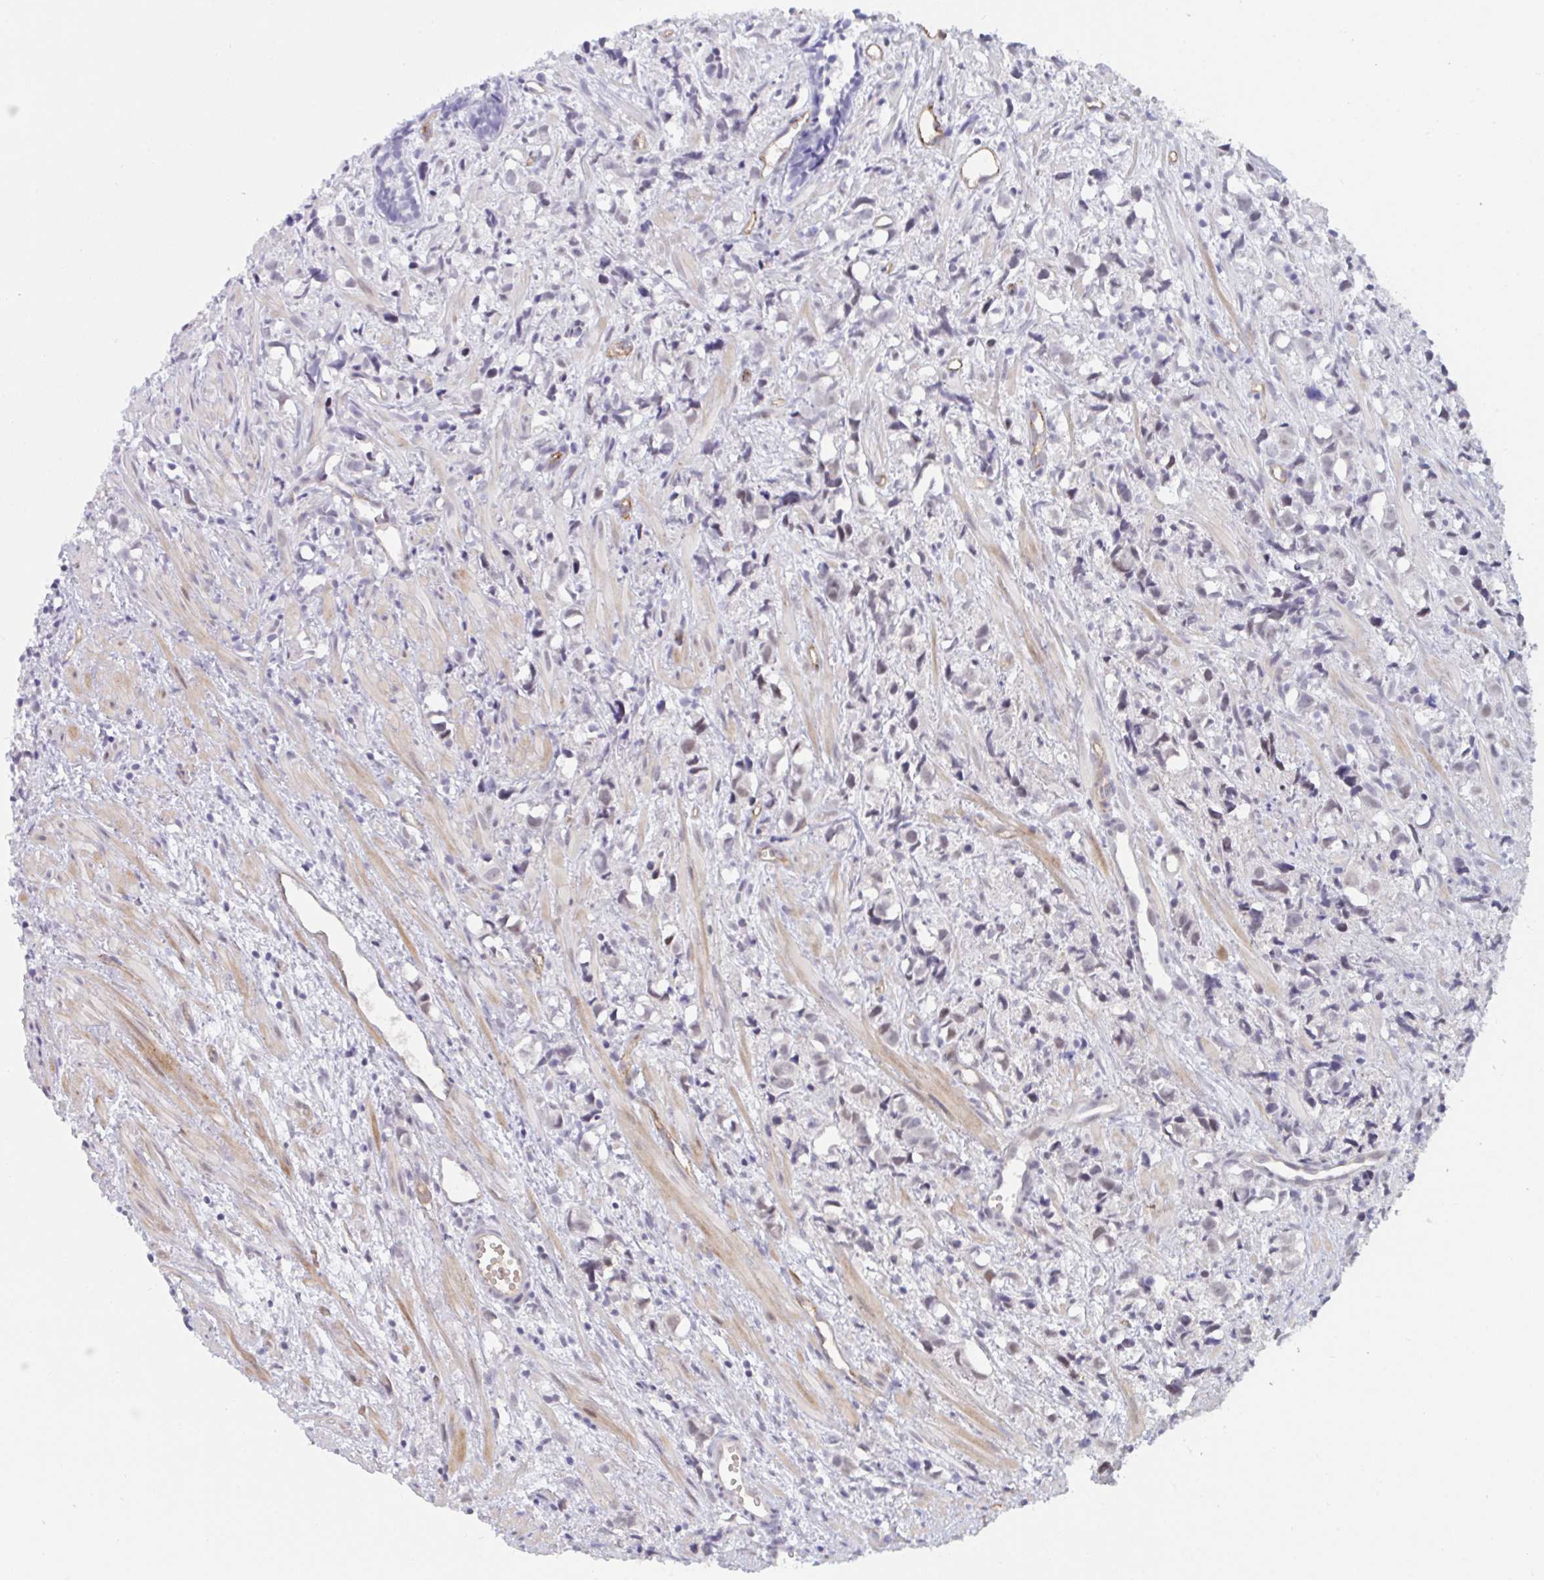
{"staining": {"intensity": "negative", "quantity": "none", "location": "none"}, "tissue": "prostate cancer", "cell_type": "Tumor cells", "image_type": "cancer", "snomed": [{"axis": "morphology", "description": "Adenocarcinoma, High grade"}, {"axis": "topography", "description": "Prostate"}], "caption": "Immunohistochemical staining of human prostate cancer (adenocarcinoma (high-grade)) demonstrates no significant expression in tumor cells.", "gene": "DSCAML1", "patient": {"sex": "male", "age": 58}}